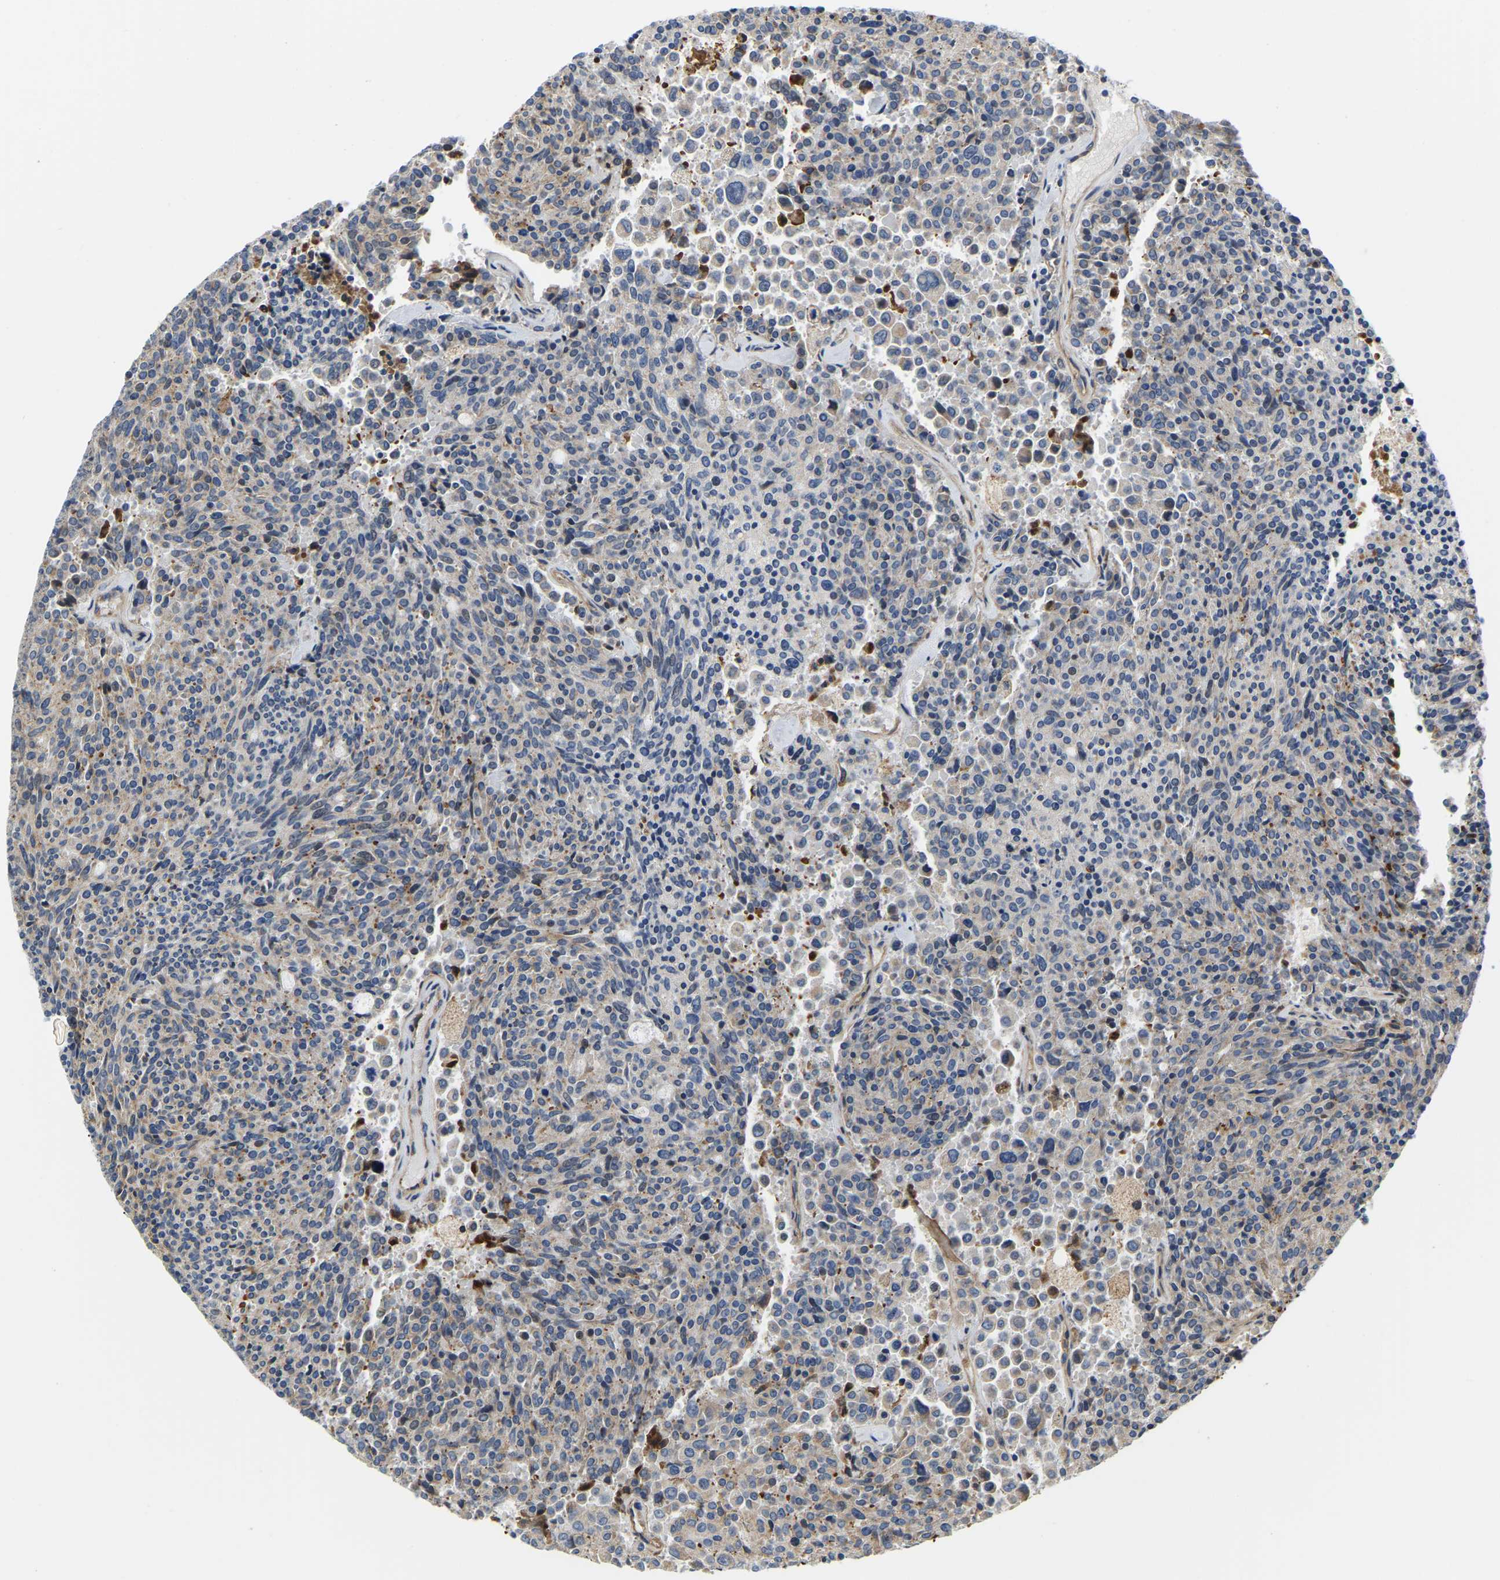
{"staining": {"intensity": "negative", "quantity": "none", "location": "none"}, "tissue": "carcinoid", "cell_type": "Tumor cells", "image_type": "cancer", "snomed": [{"axis": "morphology", "description": "Carcinoid, malignant, NOS"}, {"axis": "topography", "description": "Pancreas"}], "caption": "This is an immunohistochemistry histopathology image of carcinoid. There is no staining in tumor cells.", "gene": "LIAS", "patient": {"sex": "female", "age": 54}}